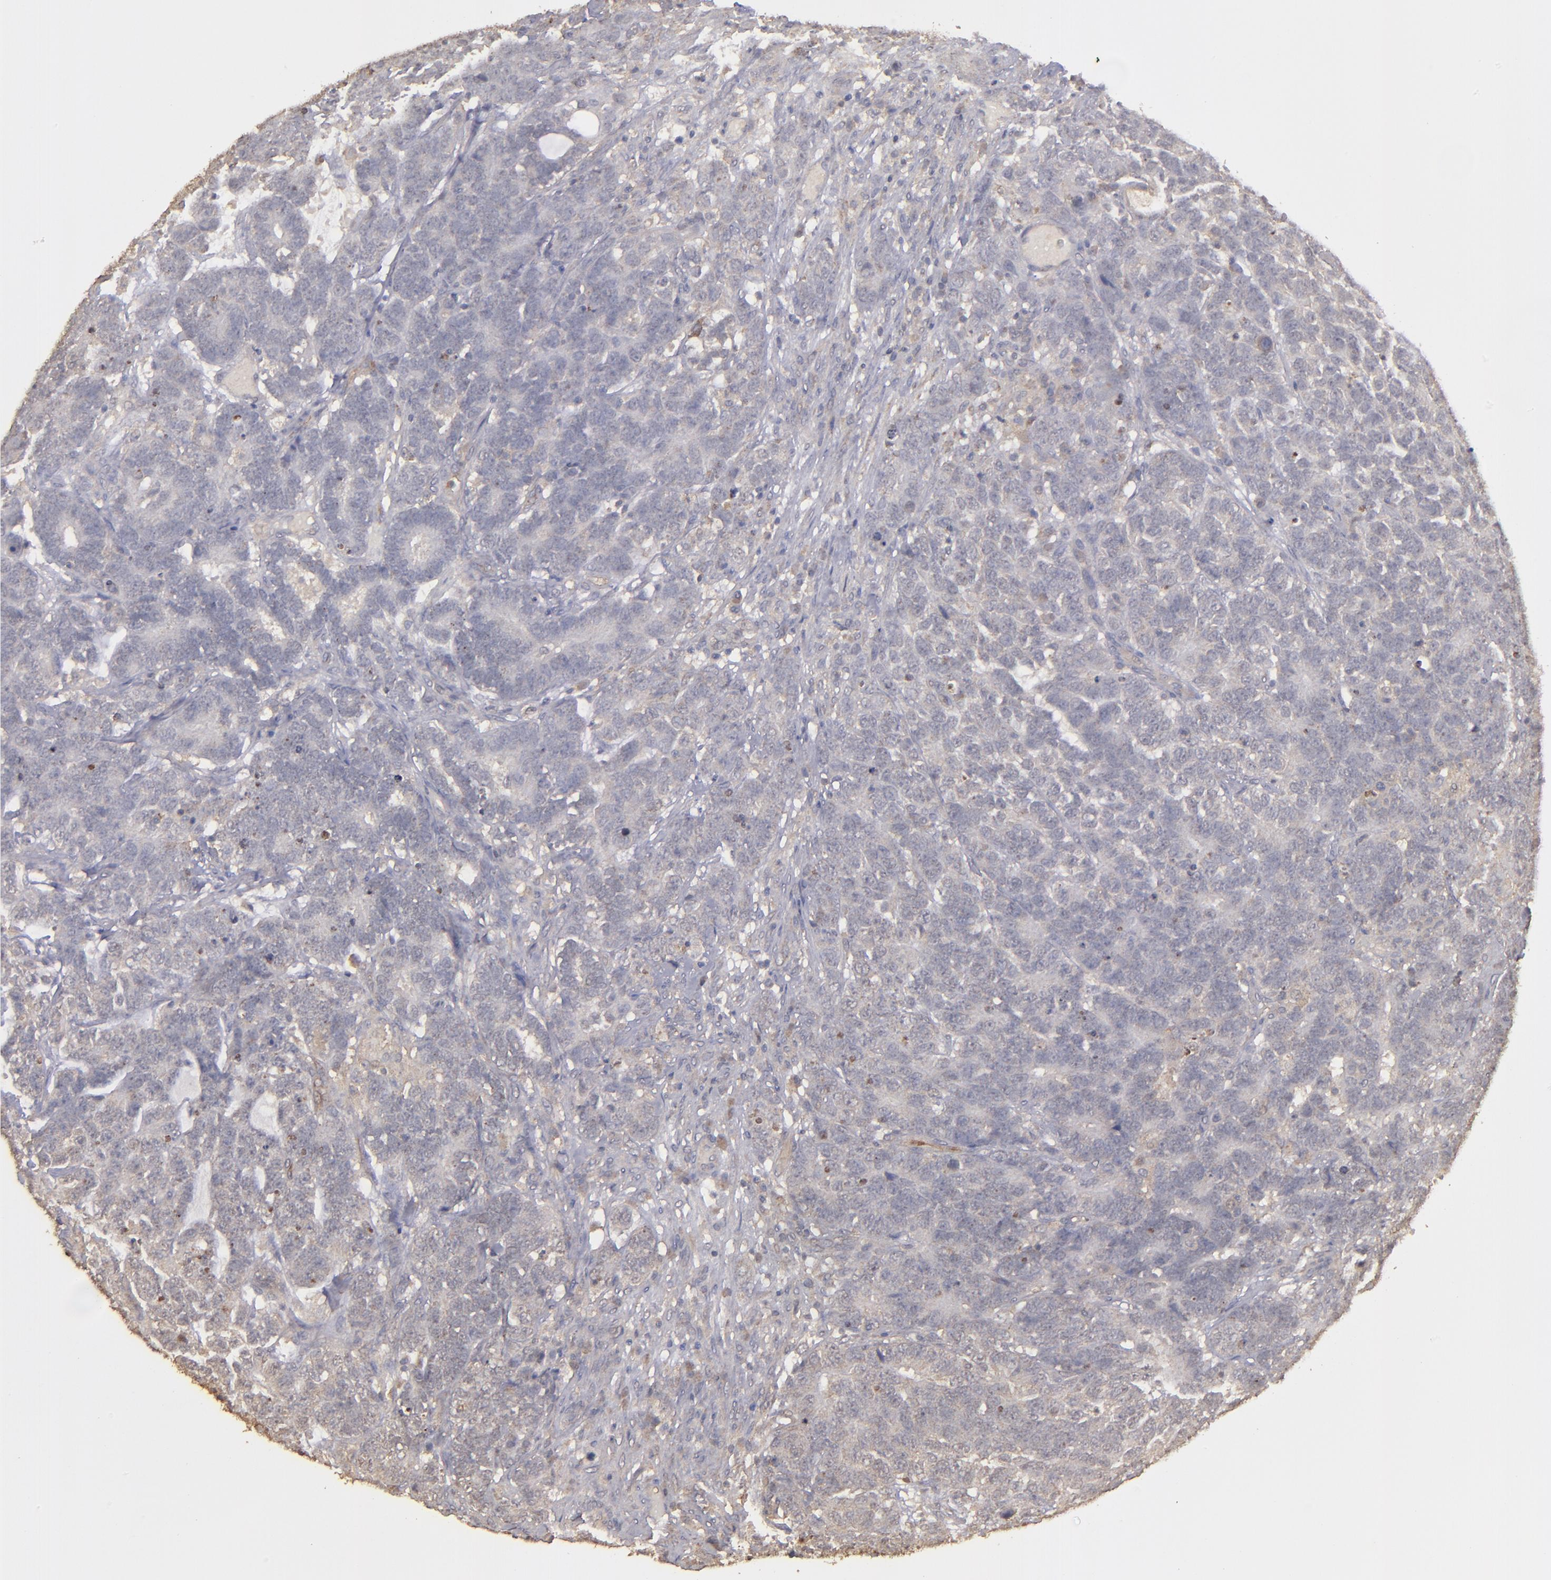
{"staining": {"intensity": "weak", "quantity": "25%-75%", "location": "cytoplasmic/membranous"}, "tissue": "testis cancer", "cell_type": "Tumor cells", "image_type": "cancer", "snomed": [{"axis": "morphology", "description": "Carcinoma, Embryonal, NOS"}, {"axis": "topography", "description": "Testis"}], "caption": "There is low levels of weak cytoplasmic/membranous positivity in tumor cells of embryonal carcinoma (testis), as demonstrated by immunohistochemical staining (brown color).", "gene": "FAT1", "patient": {"sex": "male", "age": 26}}